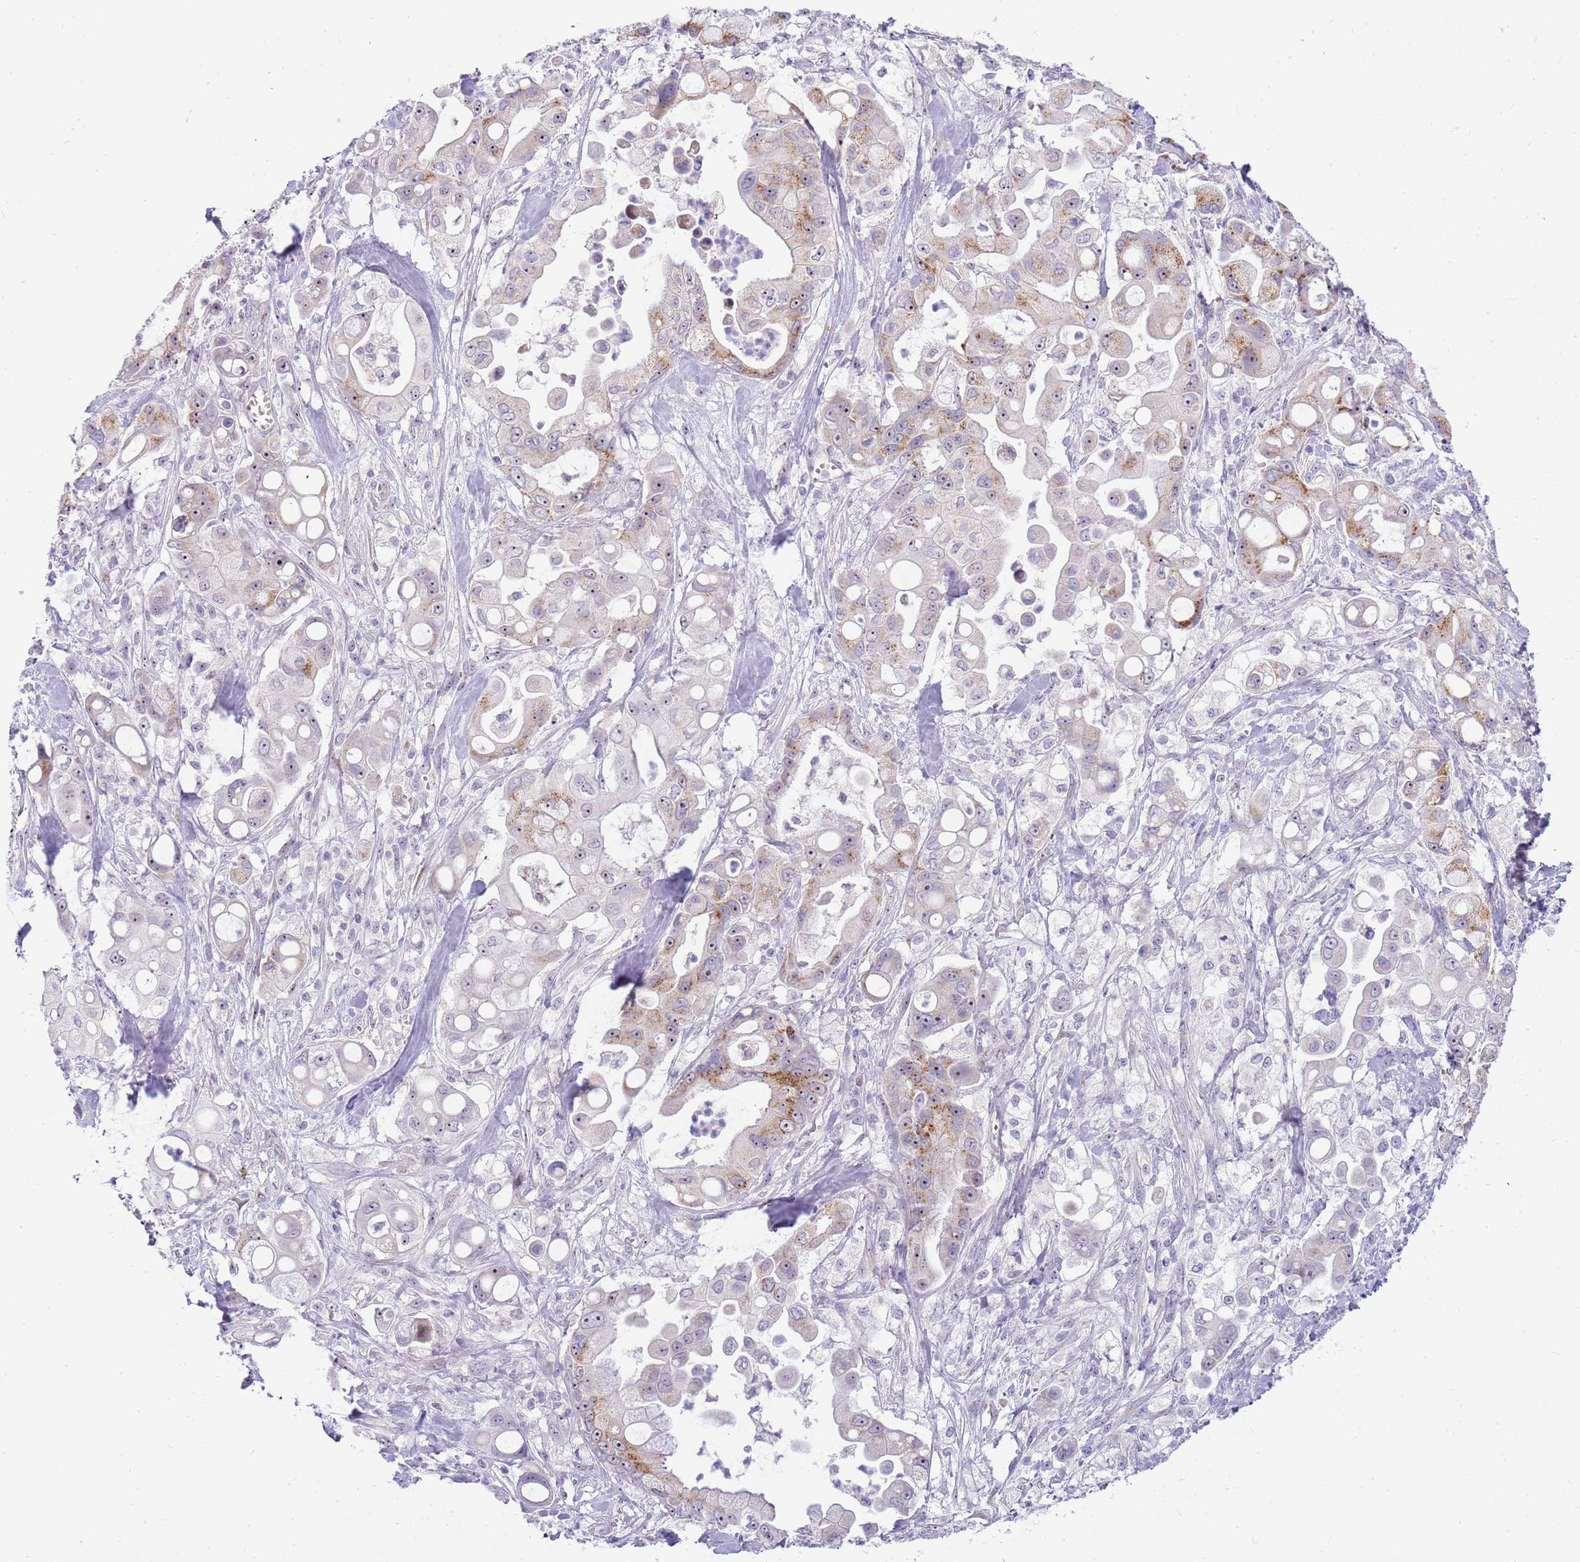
{"staining": {"intensity": "moderate", "quantity": "<25%", "location": "cytoplasmic/membranous,nuclear"}, "tissue": "pancreatic cancer", "cell_type": "Tumor cells", "image_type": "cancer", "snomed": [{"axis": "morphology", "description": "Adenocarcinoma, NOS"}, {"axis": "topography", "description": "Pancreas"}], "caption": "A high-resolution histopathology image shows IHC staining of adenocarcinoma (pancreatic), which reveals moderate cytoplasmic/membranous and nuclear staining in about <25% of tumor cells.", "gene": "DNAJA3", "patient": {"sex": "male", "age": 68}}